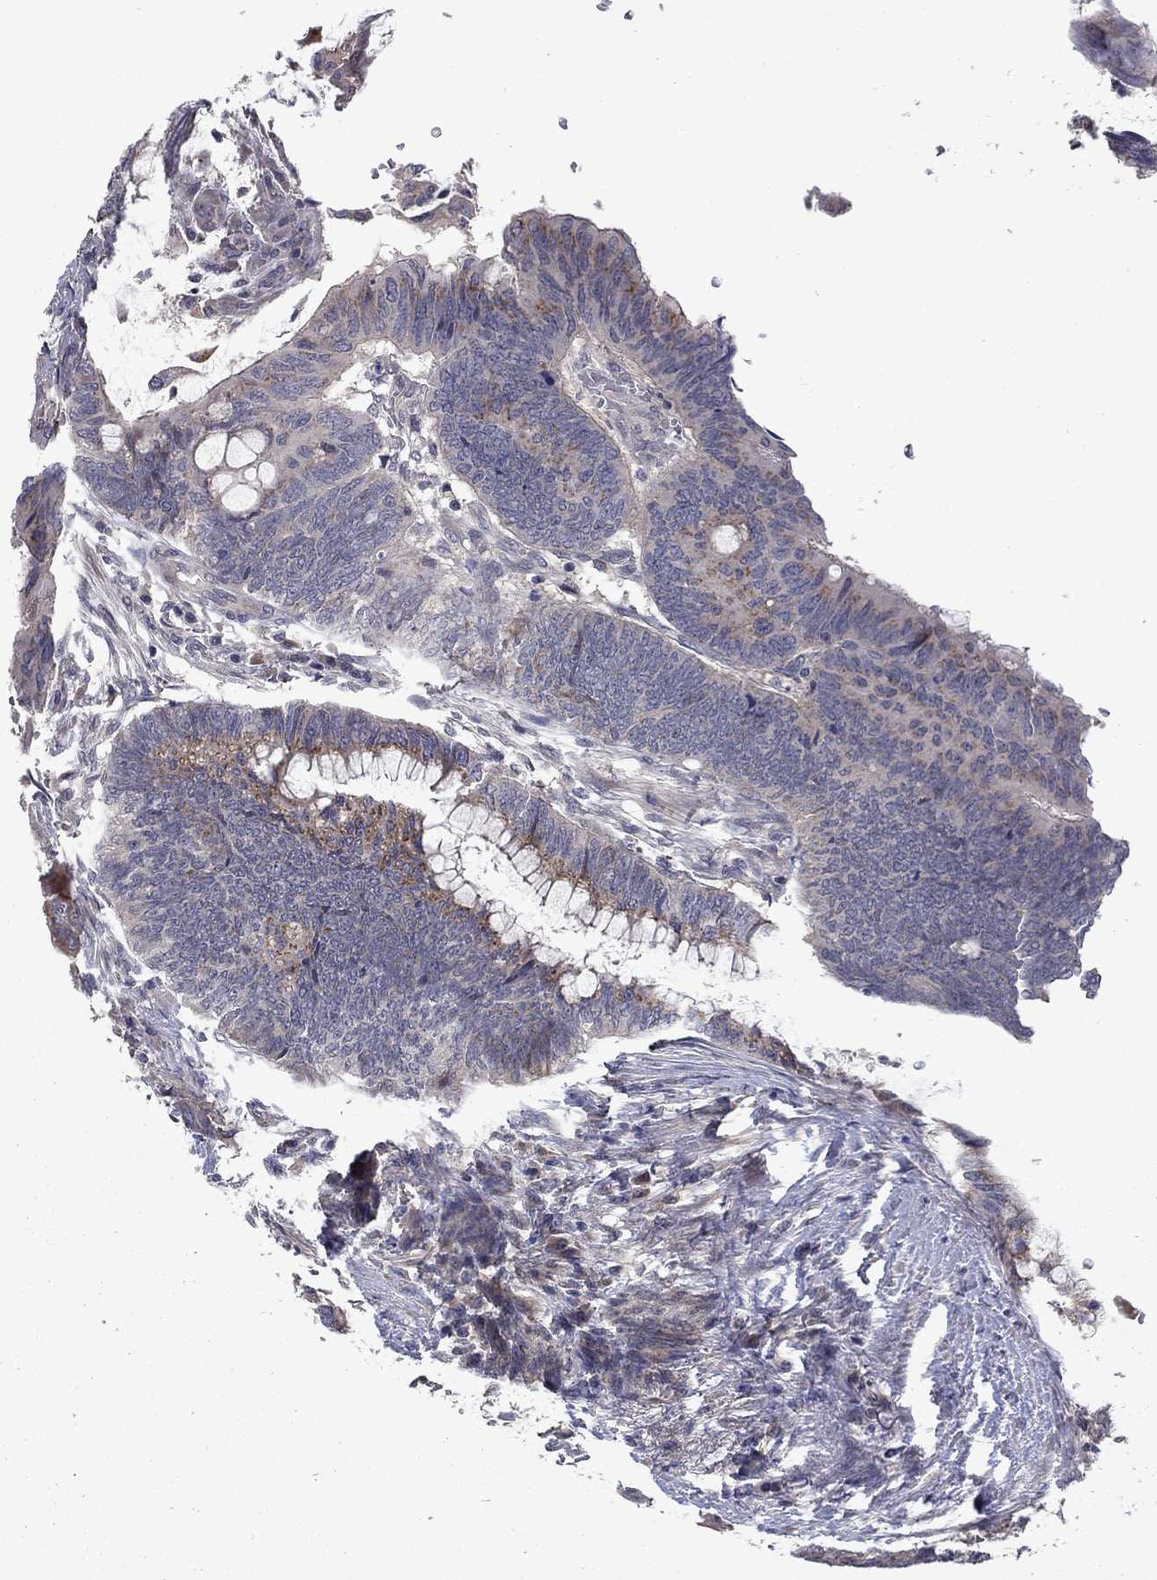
{"staining": {"intensity": "strong", "quantity": "<25%", "location": "cytoplasmic/membranous"}, "tissue": "colorectal cancer", "cell_type": "Tumor cells", "image_type": "cancer", "snomed": [{"axis": "morphology", "description": "Normal tissue, NOS"}, {"axis": "morphology", "description": "Adenocarcinoma, NOS"}, {"axis": "topography", "description": "Rectum"}], "caption": "The immunohistochemical stain highlights strong cytoplasmic/membranous staining in tumor cells of colorectal adenocarcinoma tissue.", "gene": "FAM3B", "patient": {"sex": "male", "age": 92}}